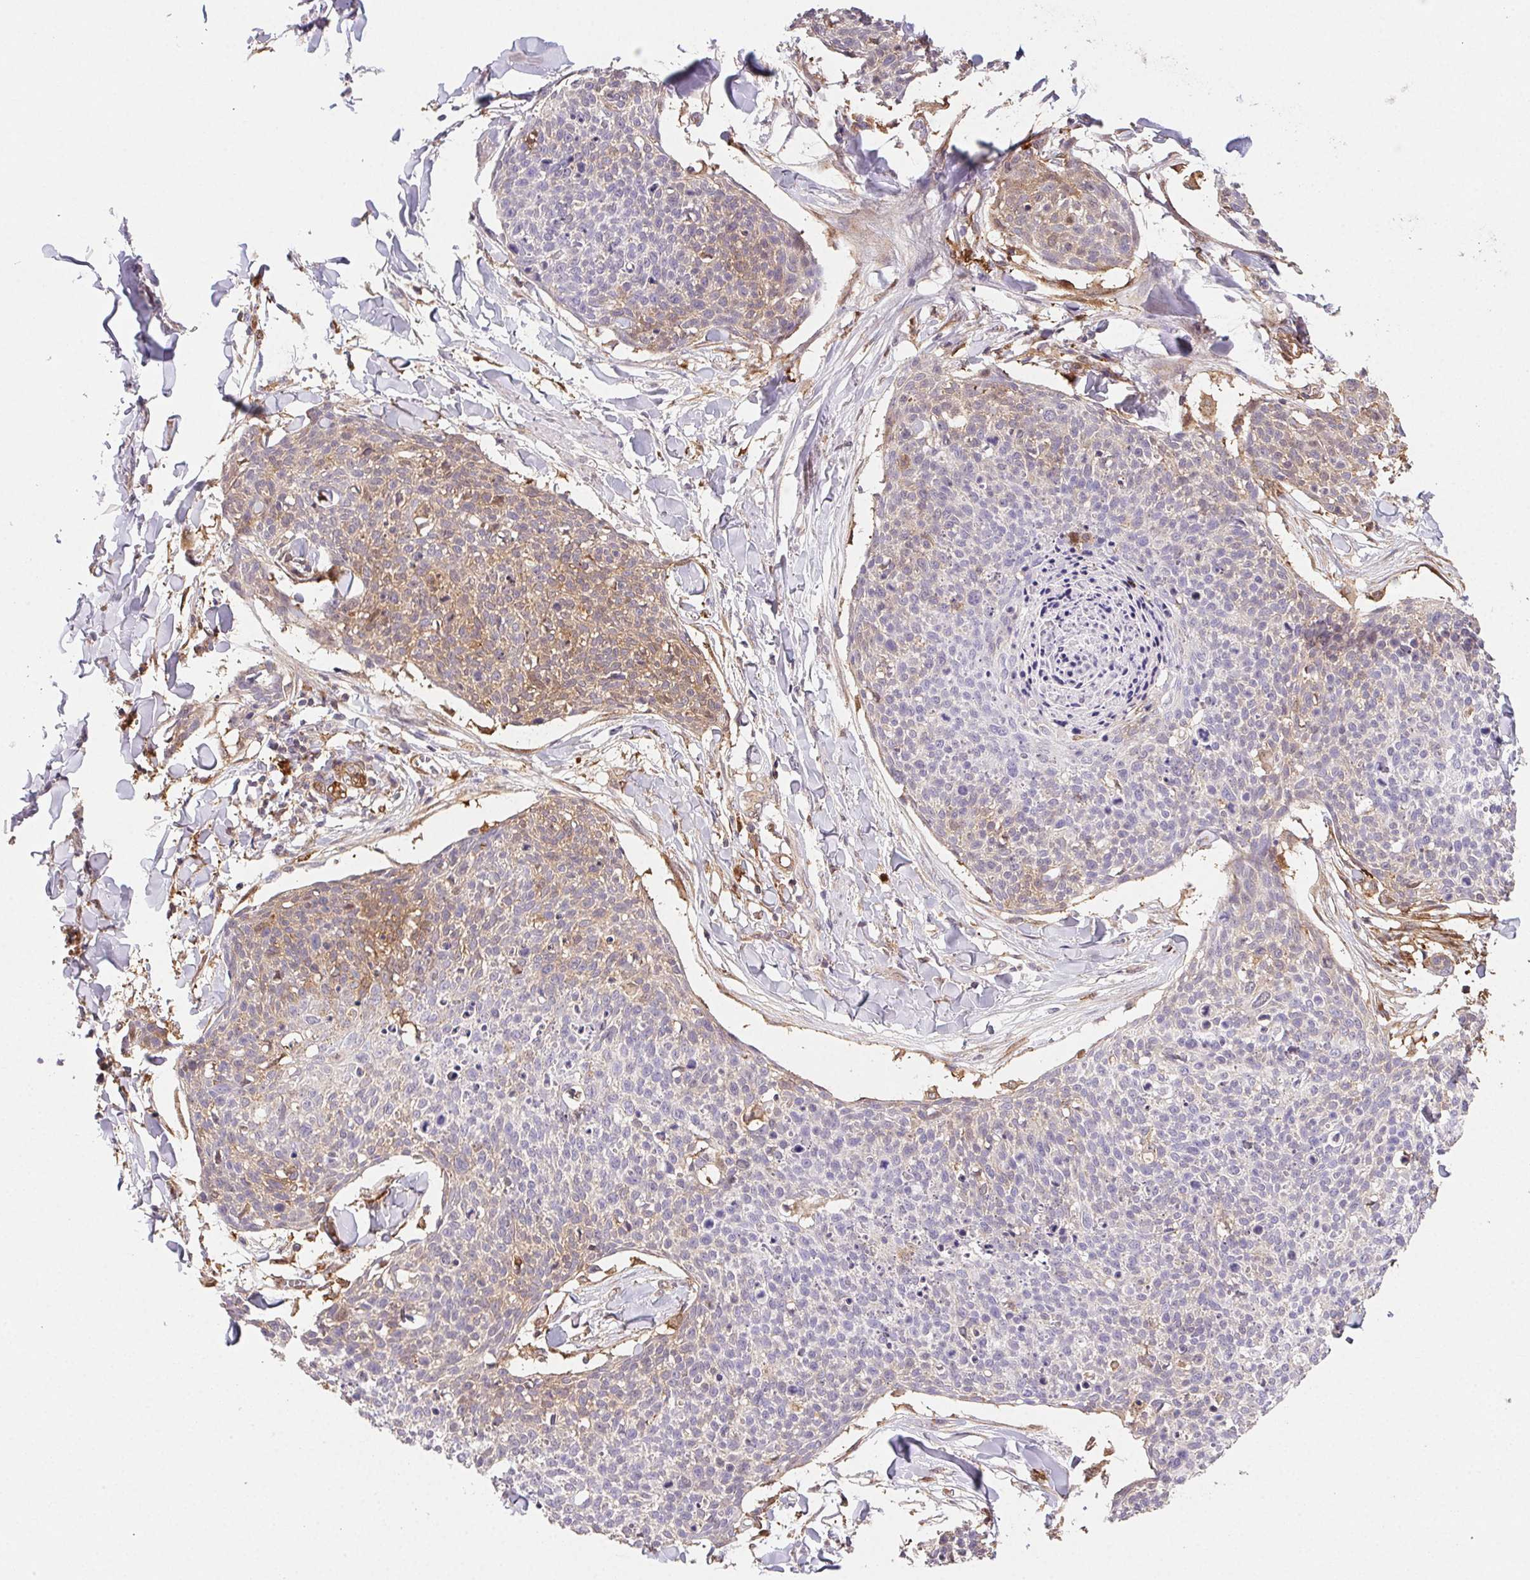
{"staining": {"intensity": "weak", "quantity": "25%-75%", "location": "cytoplasmic/membranous"}, "tissue": "skin cancer", "cell_type": "Tumor cells", "image_type": "cancer", "snomed": [{"axis": "morphology", "description": "Squamous cell carcinoma, NOS"}, {"axis": "topography", "description": "Skin"}, {"axis": "topography", "description": "Vulva"}], "caption": "Protein expression analysis of skin cancer (squamous cell carcinoma) demonstrates weak cytoplasmic/membranous staining in approximately 25%-75% of tumor cells.", "gene": "GBP1", "patient": {"sex": "female", "age": 75}}